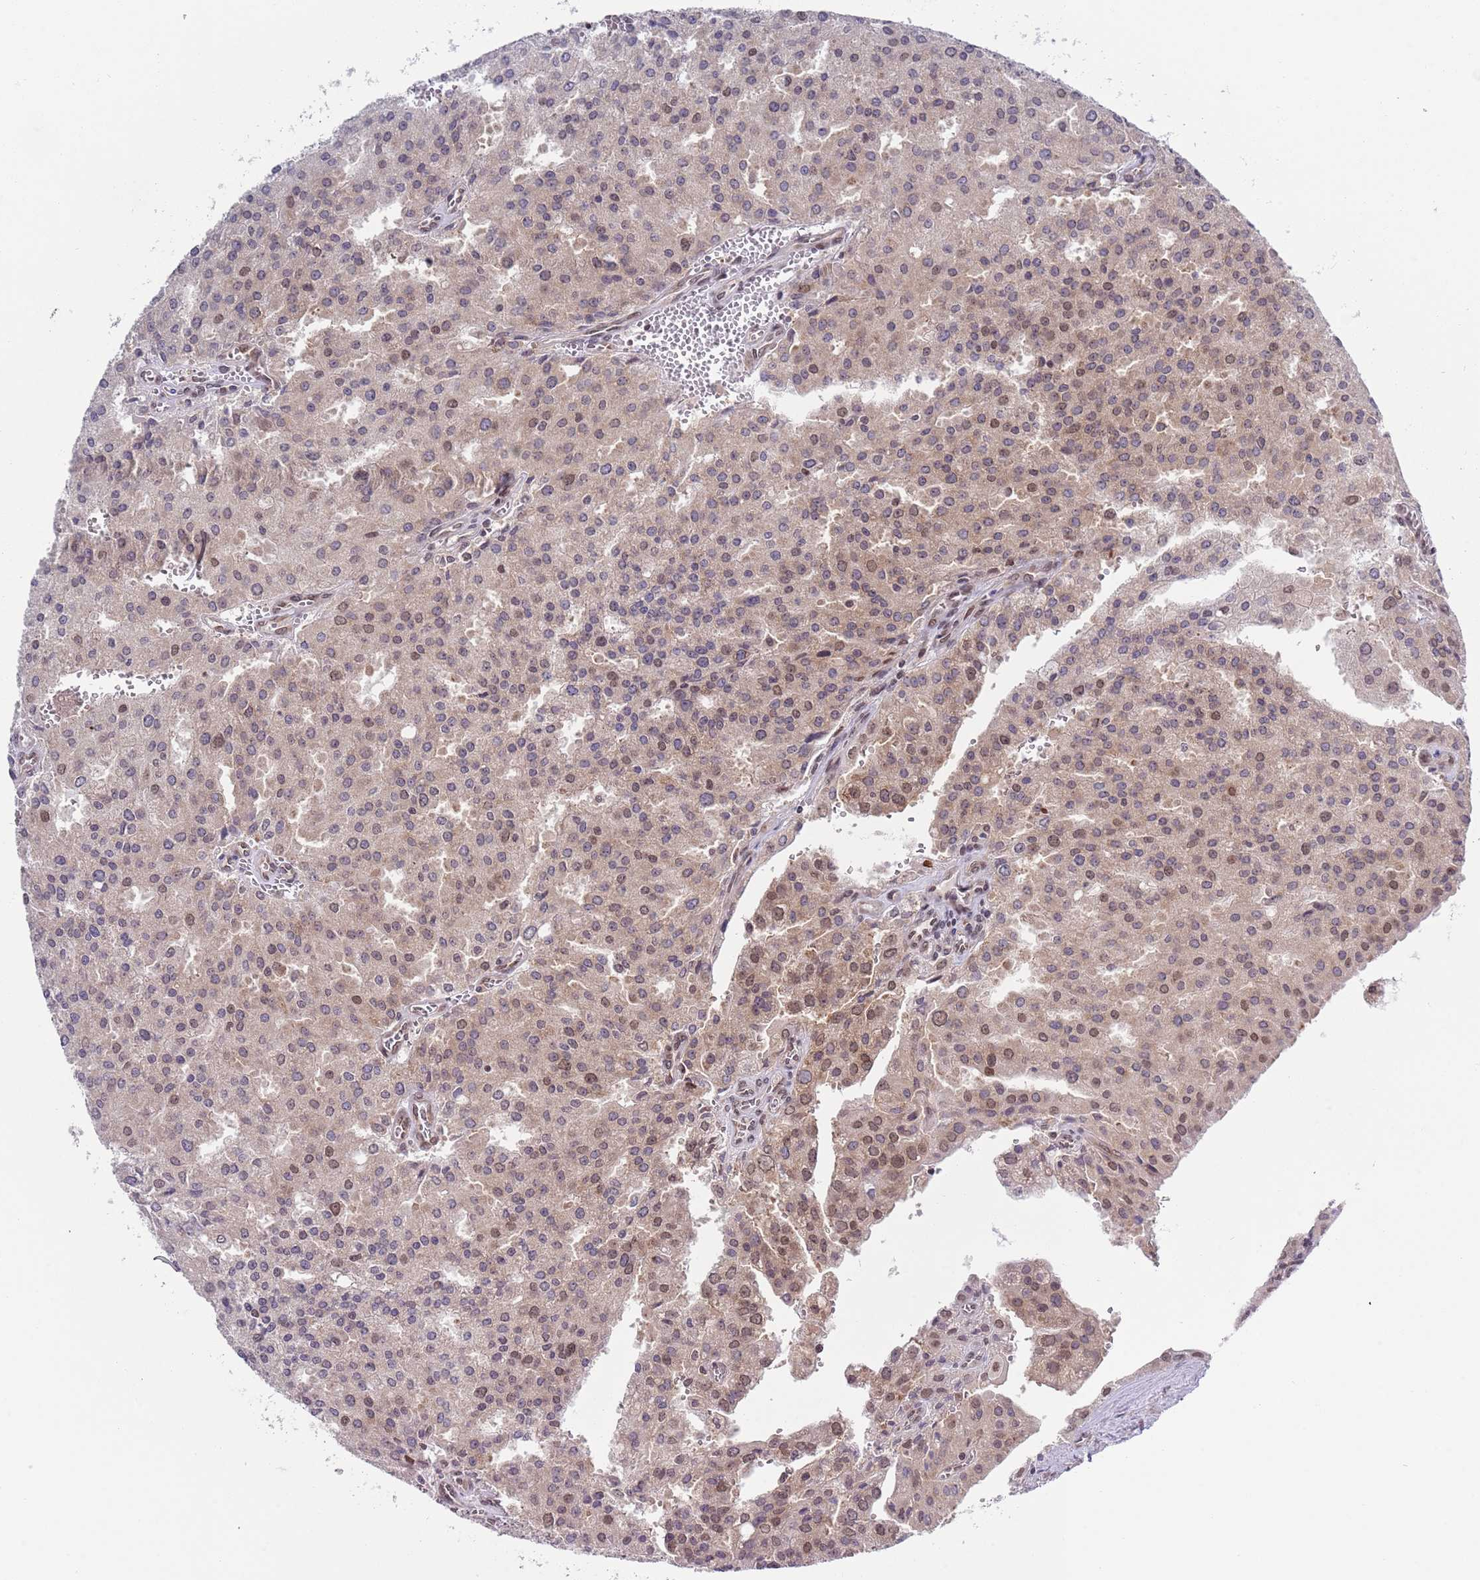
{"staining": {"intensity": "moderate", "quantity": "<25%", "location": "nuclear"}, "tissue": "prostate cancer", "cell_type": "Tumor cells", "image_type": "cancer", "snomed": [{"axis": "morphology", "description": "Adenocarcinoma, High grade"}, {"axis": "topography", "description": "Prostate"}], "caption": "IHC histopathology image of neoplastic tissue: human prostate cancer (high-grade adenocarcinoma) stained using immunohistochemistry reveals low levels of moderate protein expression localized specifically in the nuclear of tumor cells, appearing as a nuclear brown color.", "gene": "SLC25A32", "patient": {"sex": "male", "age": 68}}